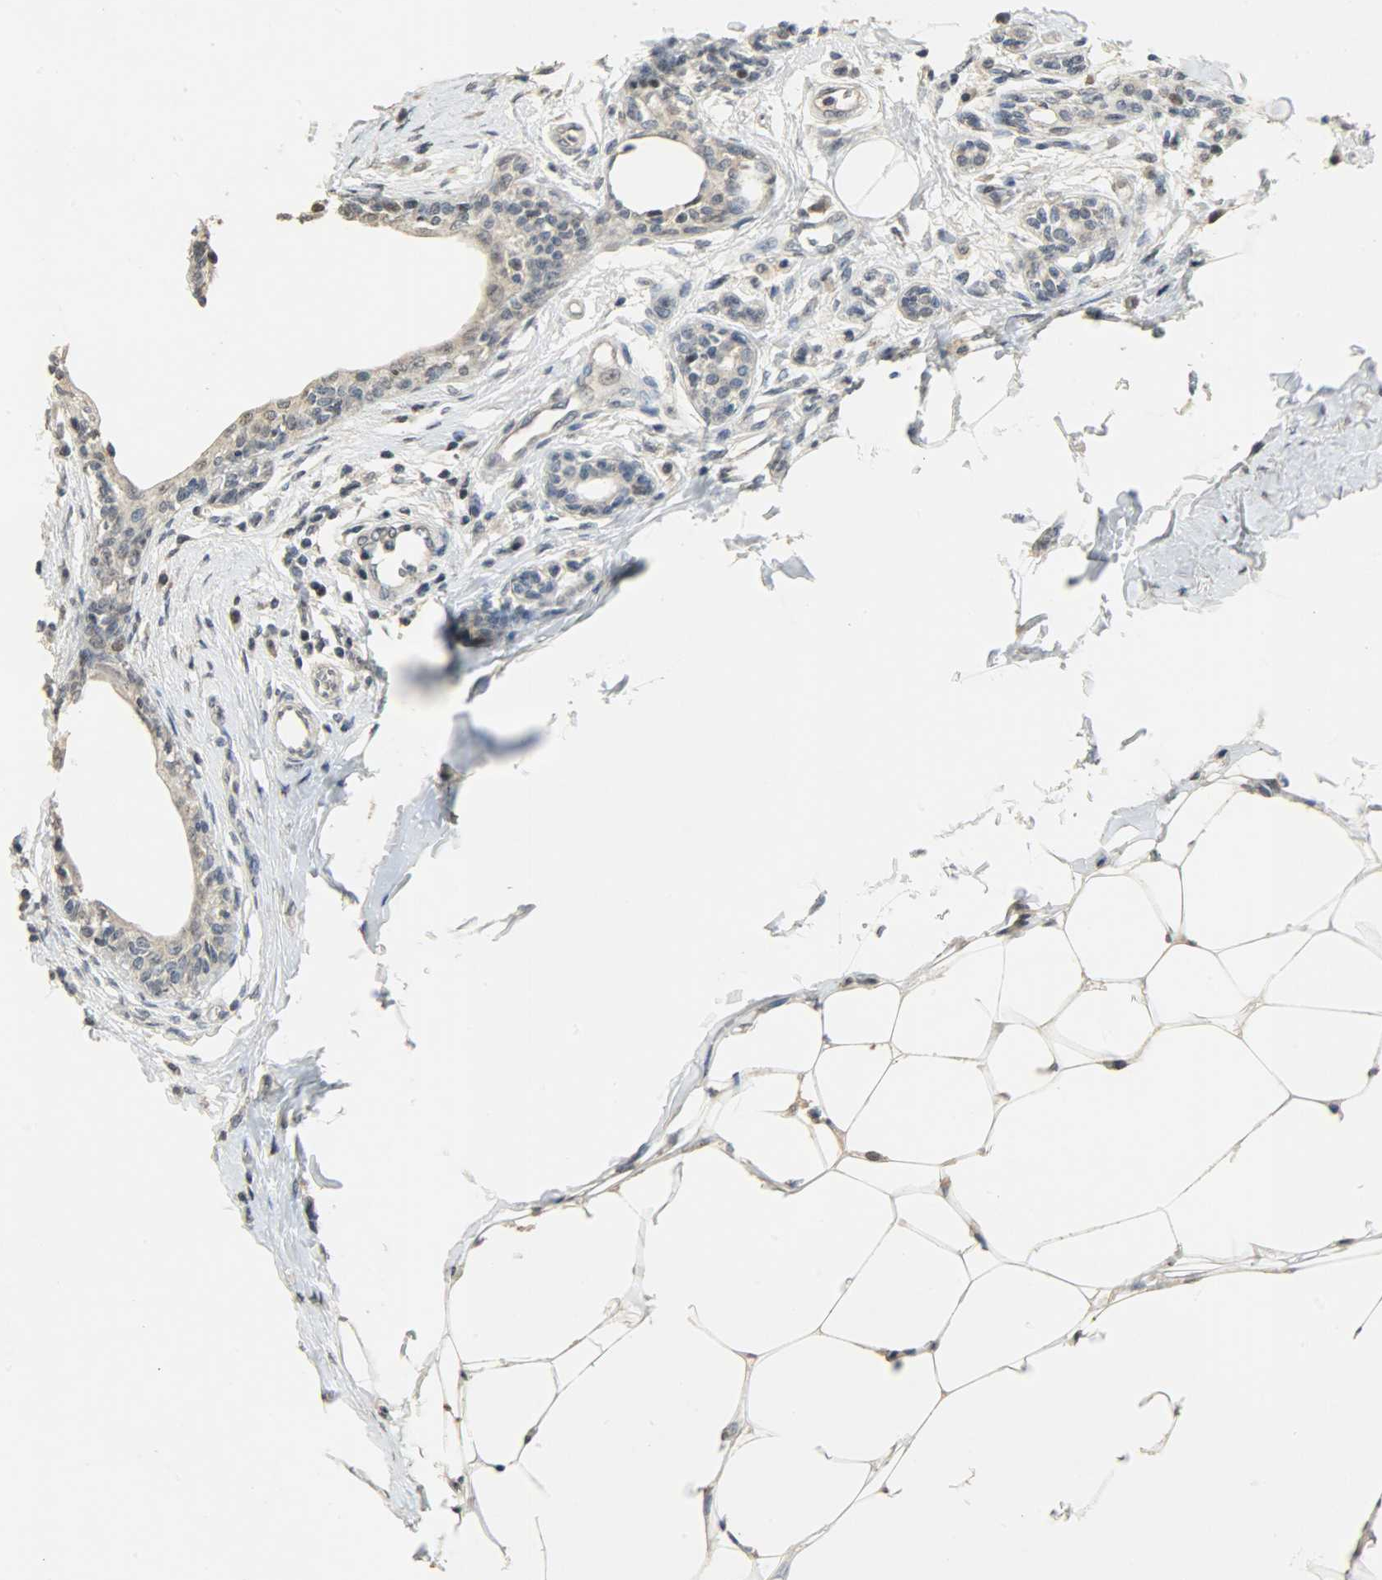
{"staining": {"intensity": "negative", "quantity": "none", "location": "none"}, "tissue": "breast cancer", "cell_type": "Tumor cells", "image_type": "cancer", "snomed": [{"axis": "morphology", "description": "Duct carcinoma"}, {"axis": "topography", "description": "Breast"}], "caption": "Protein analysis of breast invasive ductal carcinoma reveals no significant staining in tumor cells.", "gene": "DNAJB6", "patient": {"sex": "female", "age": 40}}